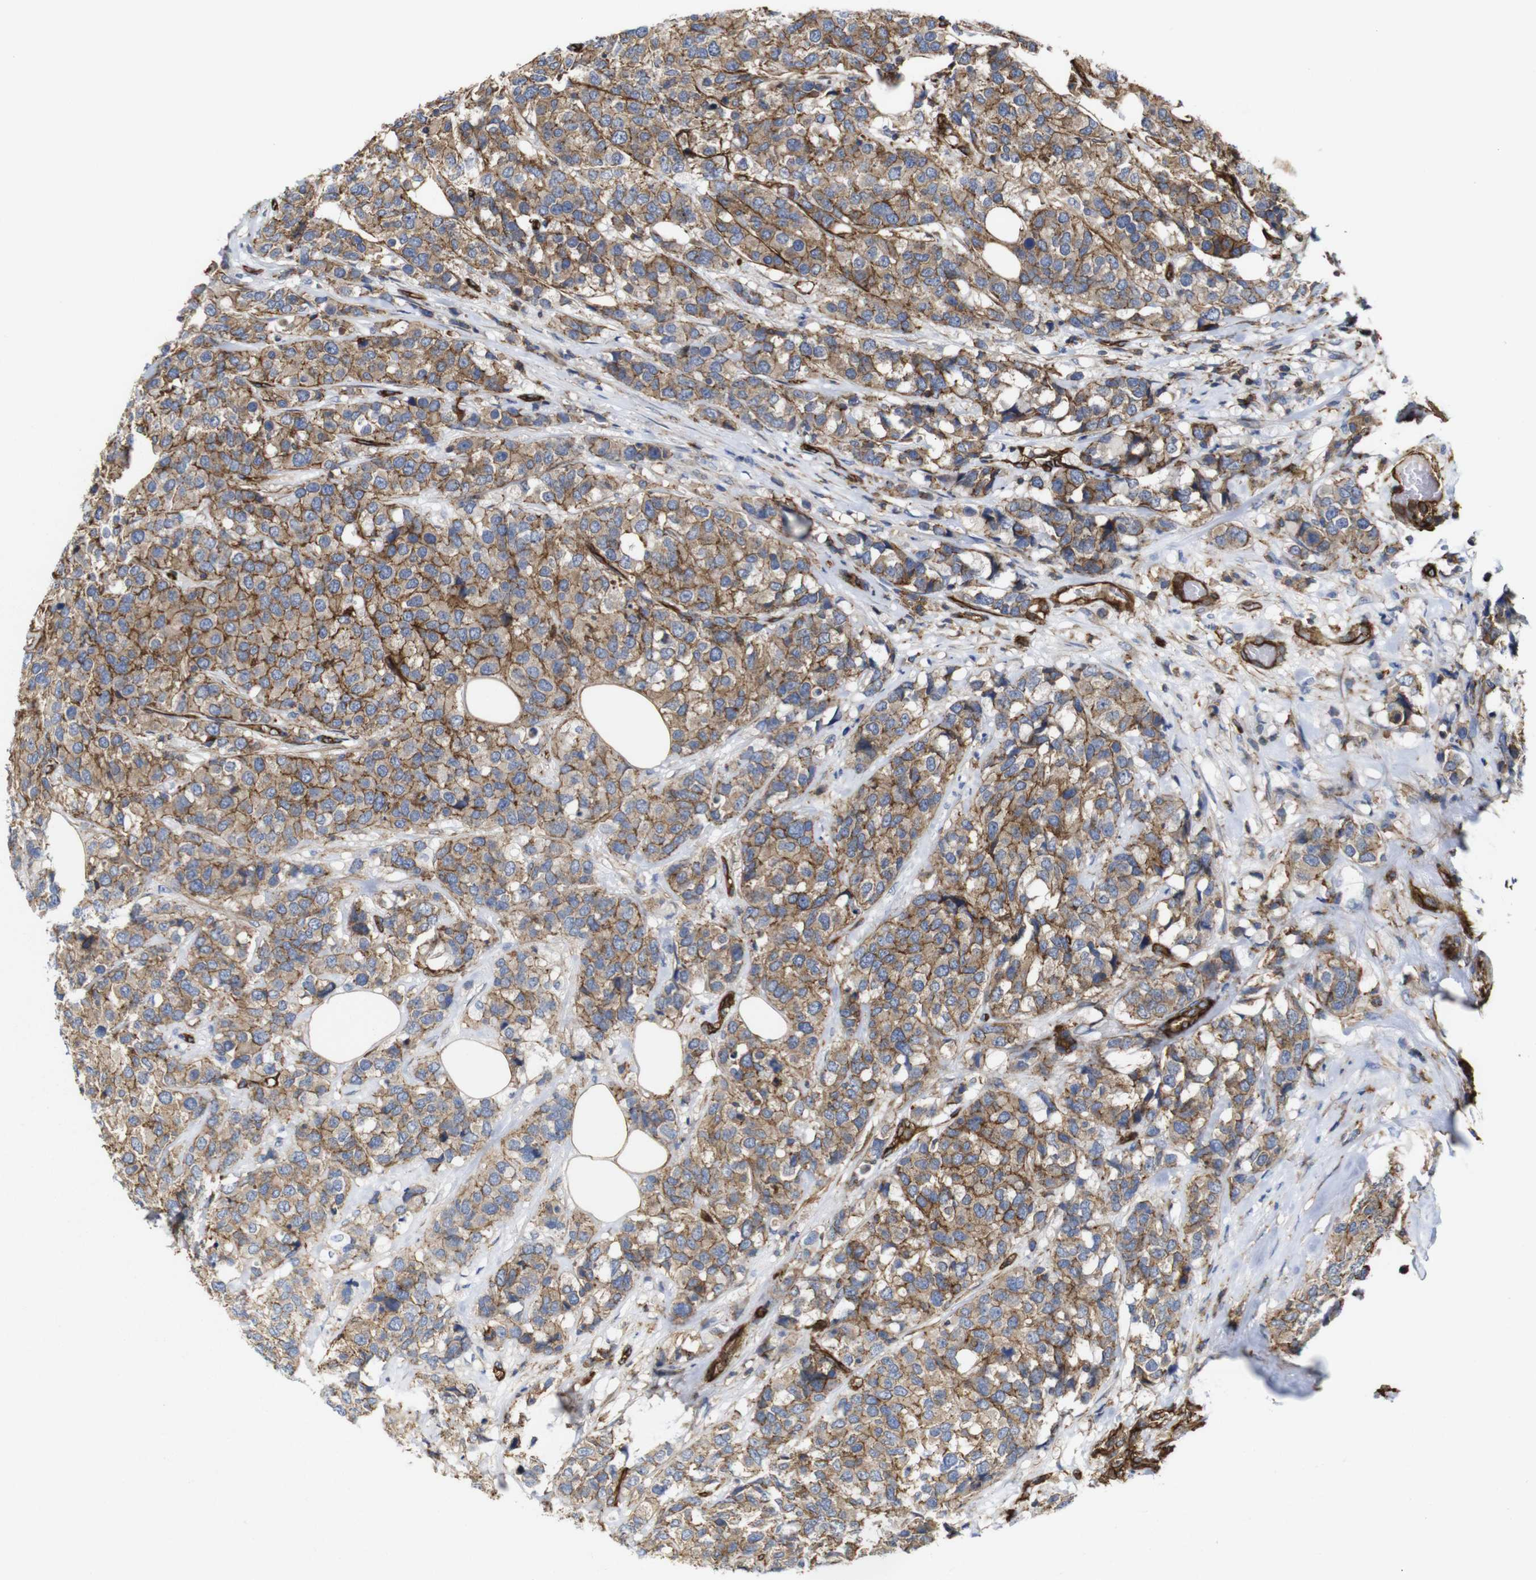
{"staining": {"intensity": "moderate", "quantity": ">75%", "location": "cytoplasmic/membranous"}, "tissue": "breast cancer", "cell_type": "Tumor cells", "image_type": "cancer", "snomed": [{"axis": "morphology", "description": "Lobular carcinoma"}, {"axis": "topography", "description": "Breast"}], "caption": "Breast lobular carcinoma stained with a protein marker displays moderate staining in tumor cells.", "gene": "SPTBN1", "patient": {"sex": "female", "age": 59}}